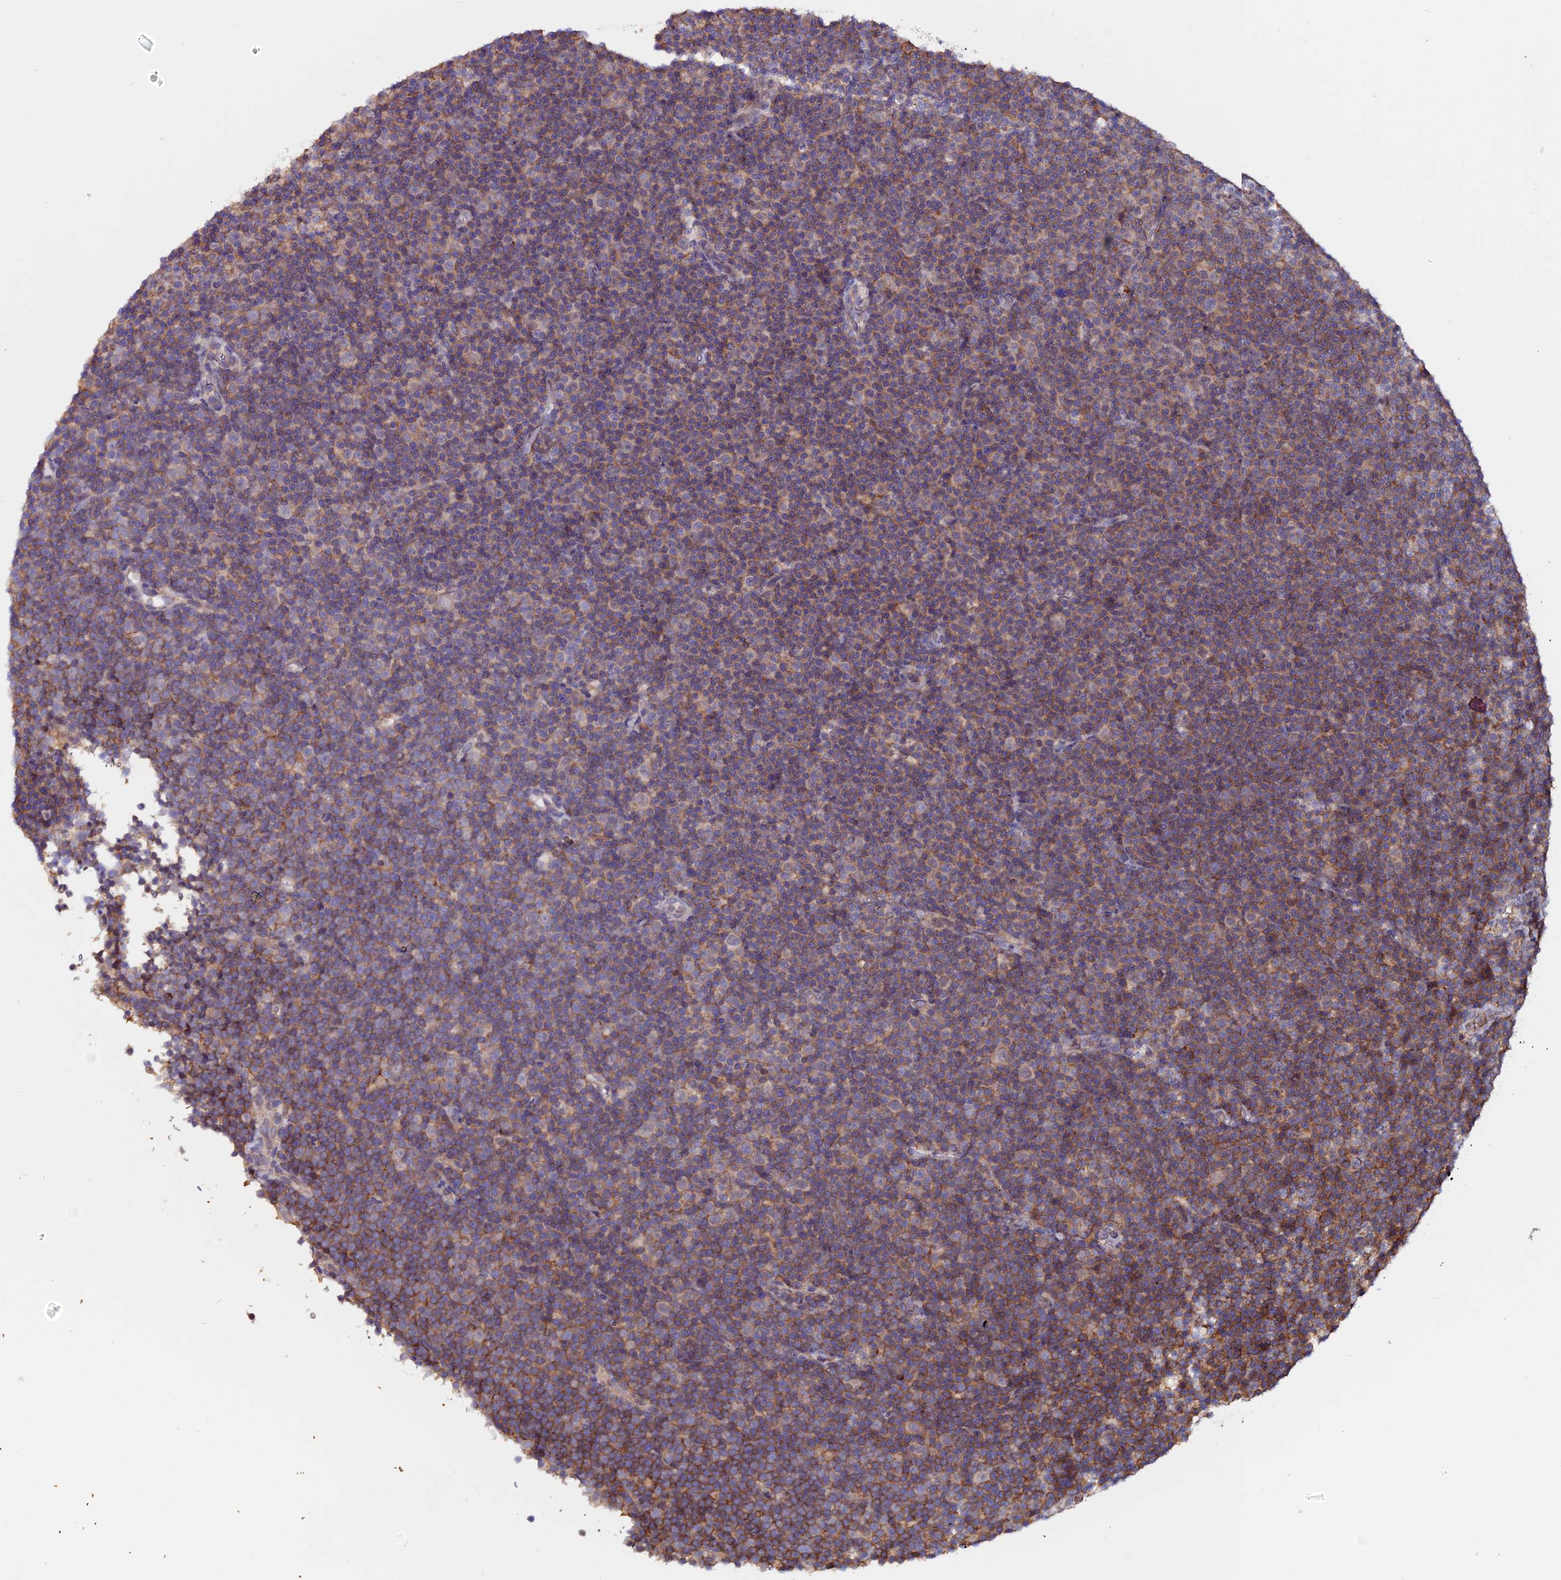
{"staining": {"intensity": "moderate", "quantity": "25%-75%", "location": "cytoplasmic/membranous"}, "tissue": "lymphoma", "cell_type": "Tumor cells", "image_type": "cancer", "snomed": [{"axis": "morphology", "description": "Malignant lymphoma, non-Hodgkin's type, Low grade"}, {"axis": "topography", "description": "Lymph node"}], "caption": "Immunohistochemistry (DAB) staining of malignant lymphoma, non-Hodgkin's type (low-grade) reveals moderate cytoplasmic/membranous protein expression in about 25%-75% of tumor cells.", "gene": "USP17L15", "patient": {"sex": "female", "age": 67}}